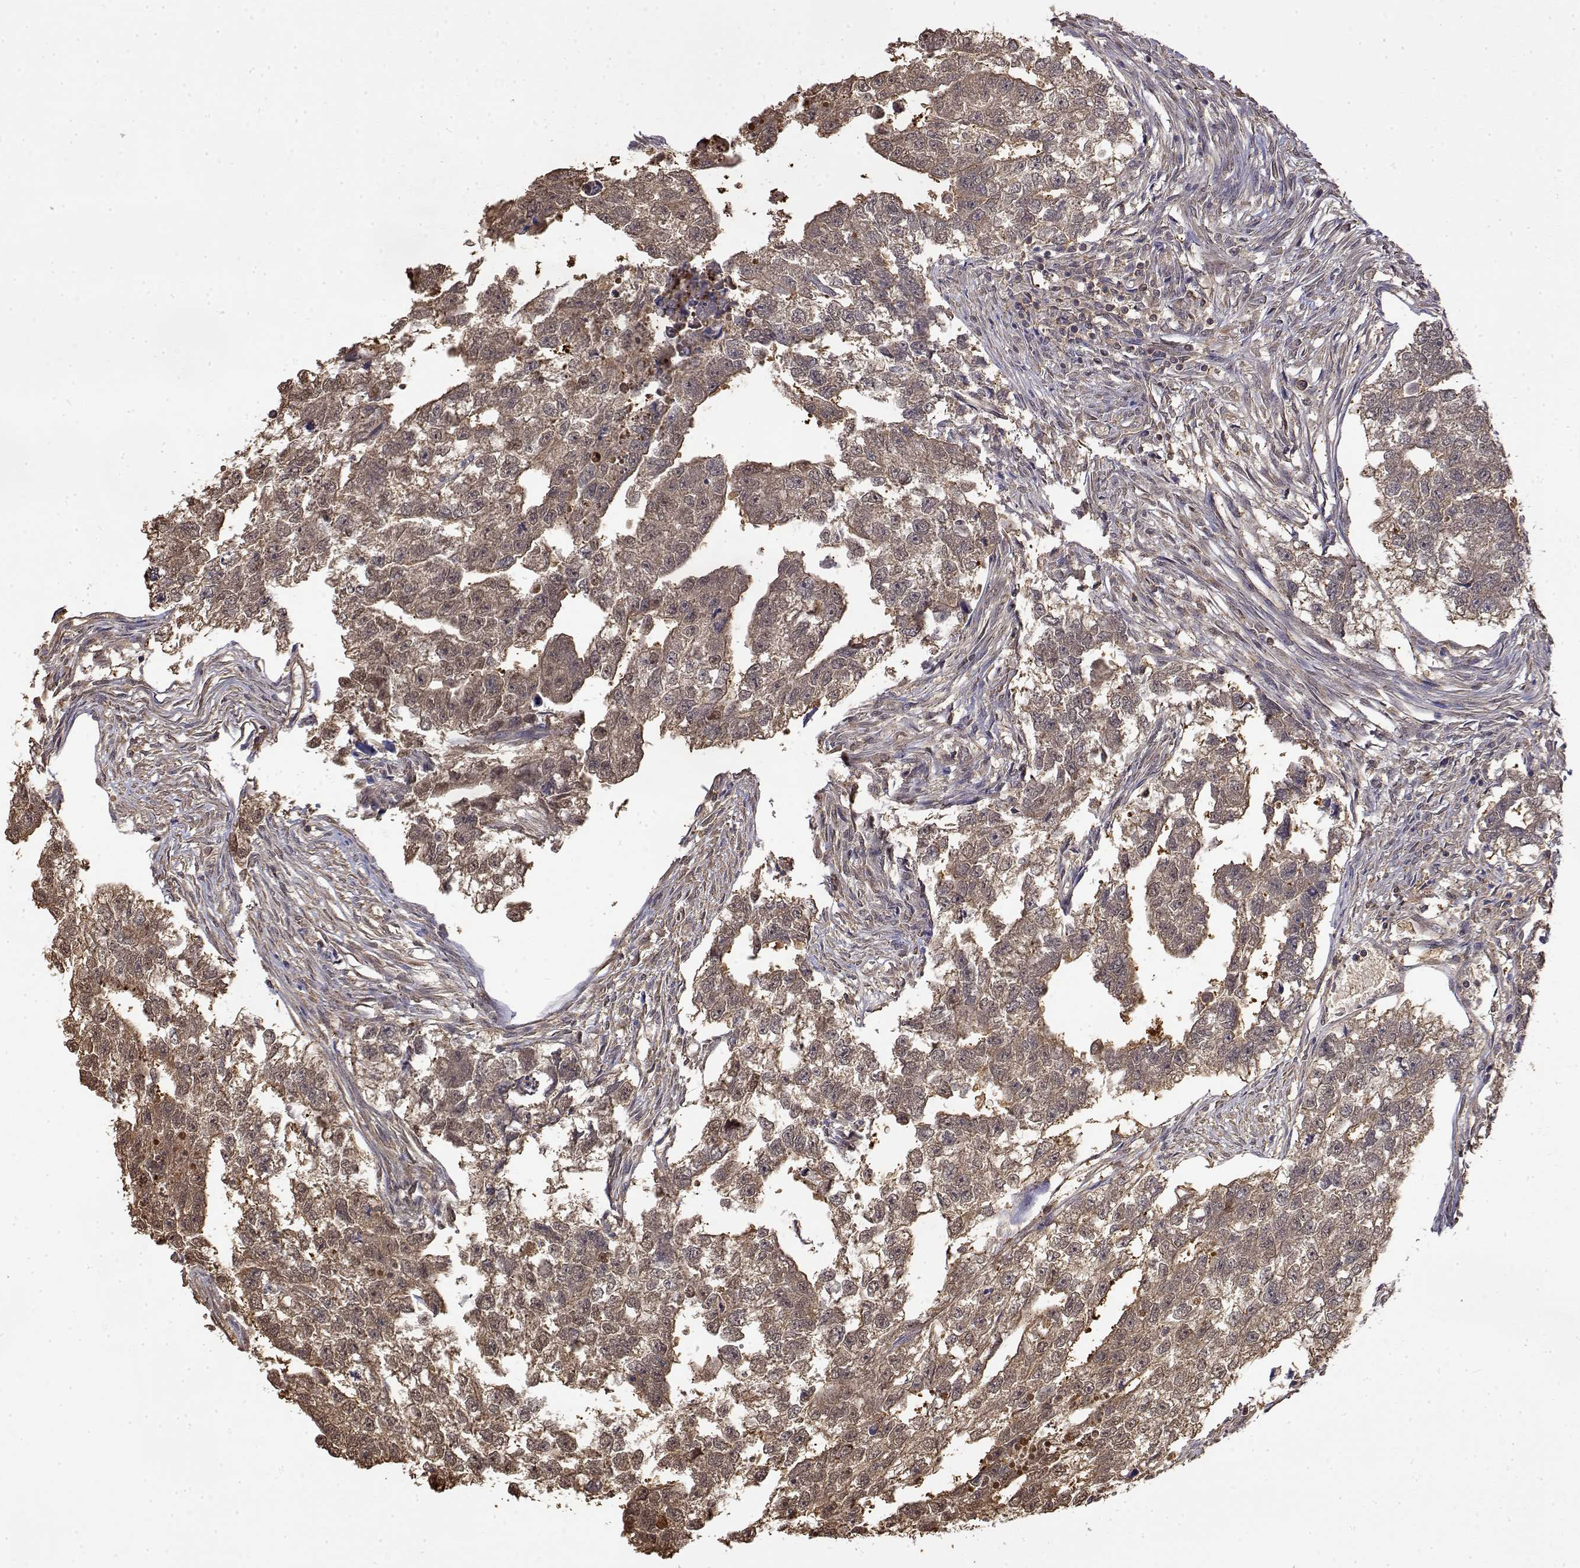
{"staining": {"intensity": "weak", "quantity": ">75%", "location": "cytoplasmic/membranous"}, "tissue": "testis cancer", "cell_type": "Tumor cells", "image_type": "cancer", "snomed": [{"axis": "morphology", "description": "Carcinoma, Embryonal, NOS"}, {"axis": "morphology", "description": "Teratoma, malignant, NOS"}, {"axis": "topography", "description": "Testis"}], "caption": "Testis embryonal carcinoma was stained to show a protein in brown. There is low levels of weak cytoplasmic/membranous positivity in approximately >75% of tumor cells.", "gene": "TPI1", "patient": {"sex": "male", "age": 44}}